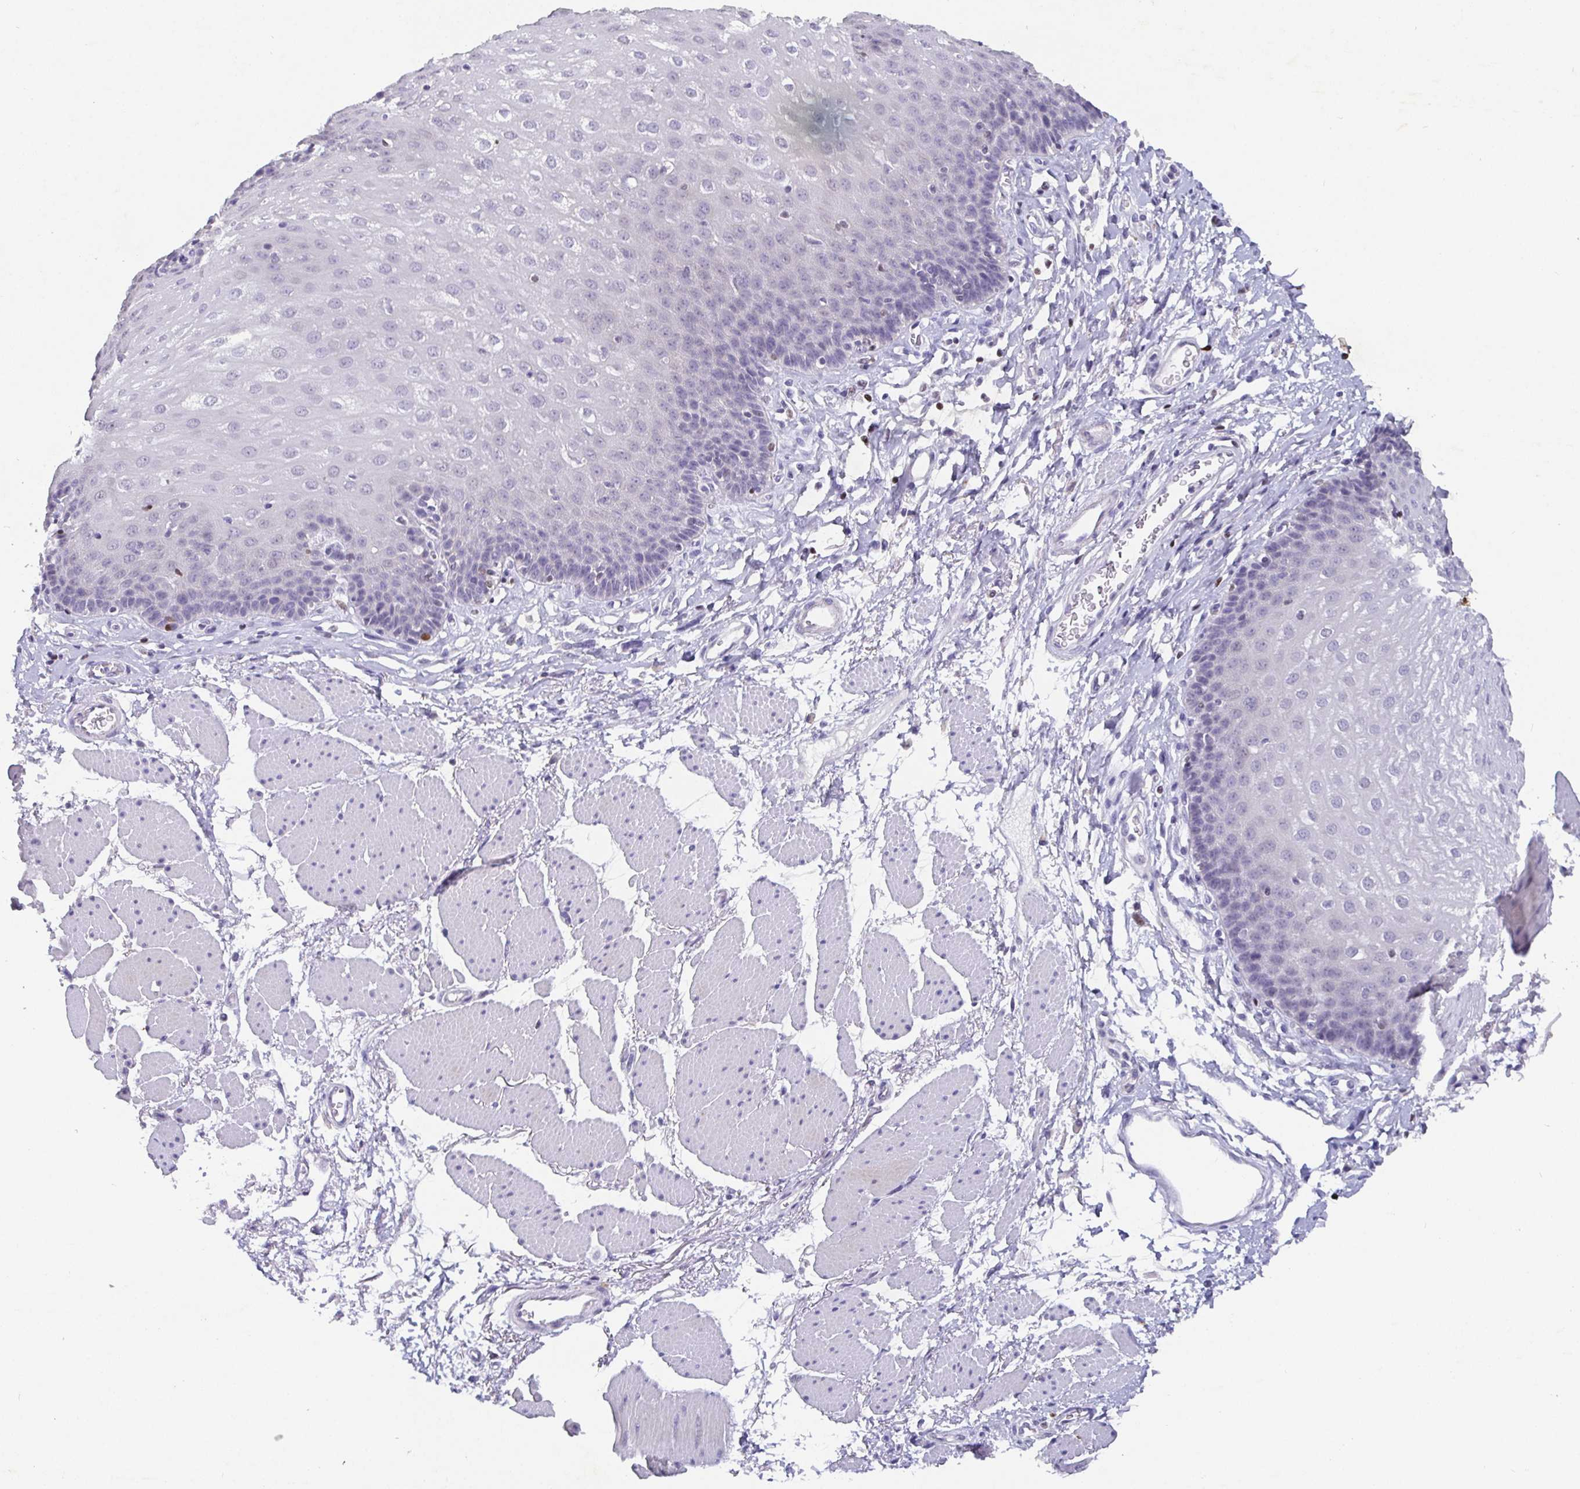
{"staining": {"intensity": "negative", "quantity": "none", "location": "none"}, "tissue": "esophagus", "cell_type": "Squamous epithelial cells", "image_type": "normal", "snomed": [{"axis": "morphology", "description": "Normal tissue, NOS"}, {"axis": "topography", "description": "Esophagus"}], "caption": "Esophagus stained for a protein using immunohistochemistry demonstrates no expression squamous epithelial cells.", "gene": "SATB1", "patient": {"sex": "female", "age": 81}}